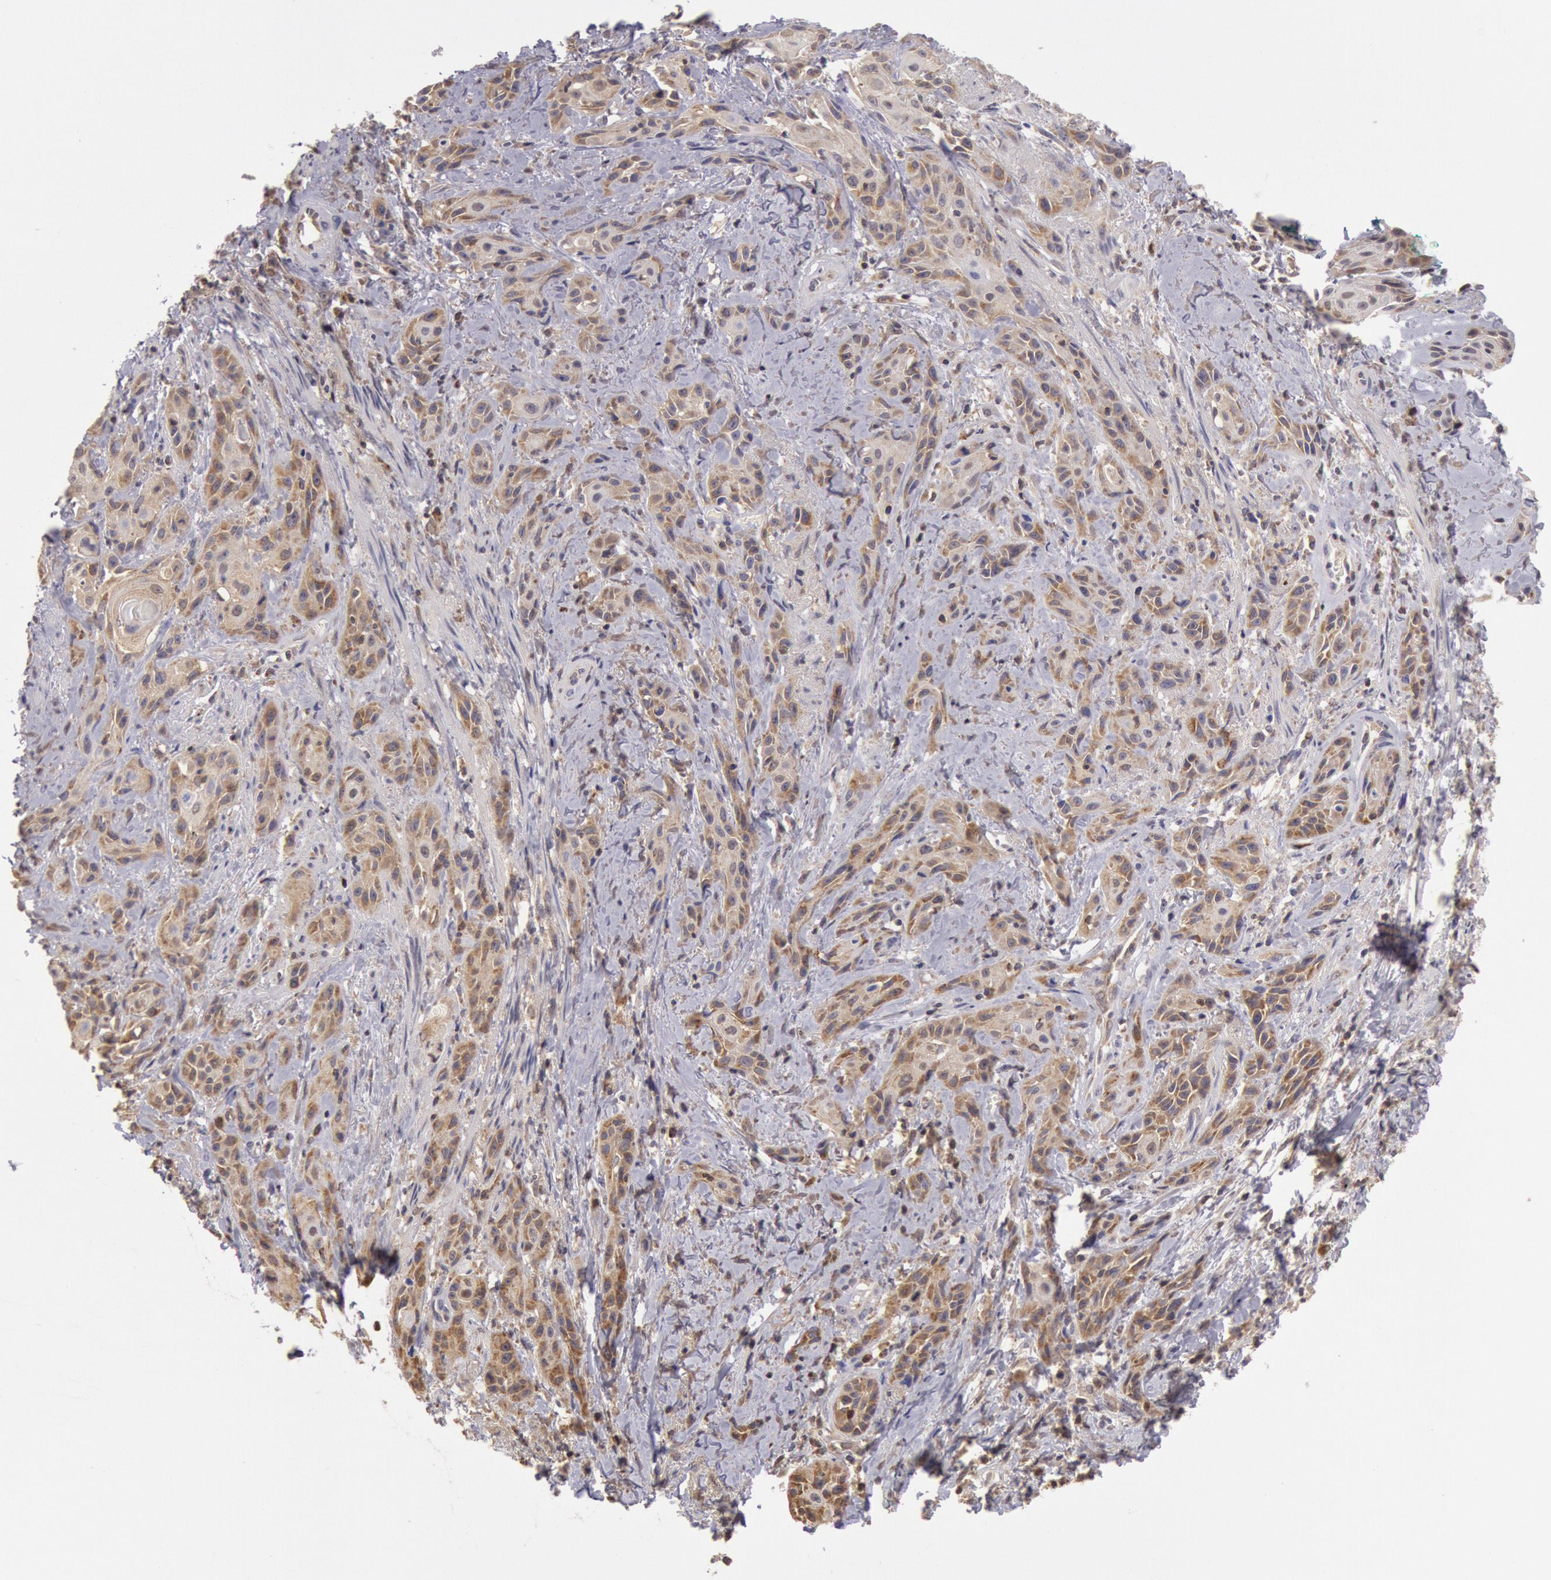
{"staining": {"intensity": "weak", "quantity": ">75%", "location": "cytoplasmic/membranous"}, "tissue": "skin cancer", "cell_type": "Tumor cells", "image_type": "cancer", "snomed": [{"axis": "morphology", "description": "Squamous cell carcinoma, NOS"}, {"axis": "topography", "description": "Skin"}, {"axis": "topography", "description": "Anal"}], "caption": "High-magnification brightfield microscopy of skin cancer (squamous cell carcinoma) stained with DAB (3,3'-diaminobenzidine) (brown) and counterstained with hematoxylin (blue). tumor cells exhibit weak cytoplasmic/membranous staining is present in approximately>75% of cells.", "gene": "MPST", "patient": {"sex": "male", "age": 64}}